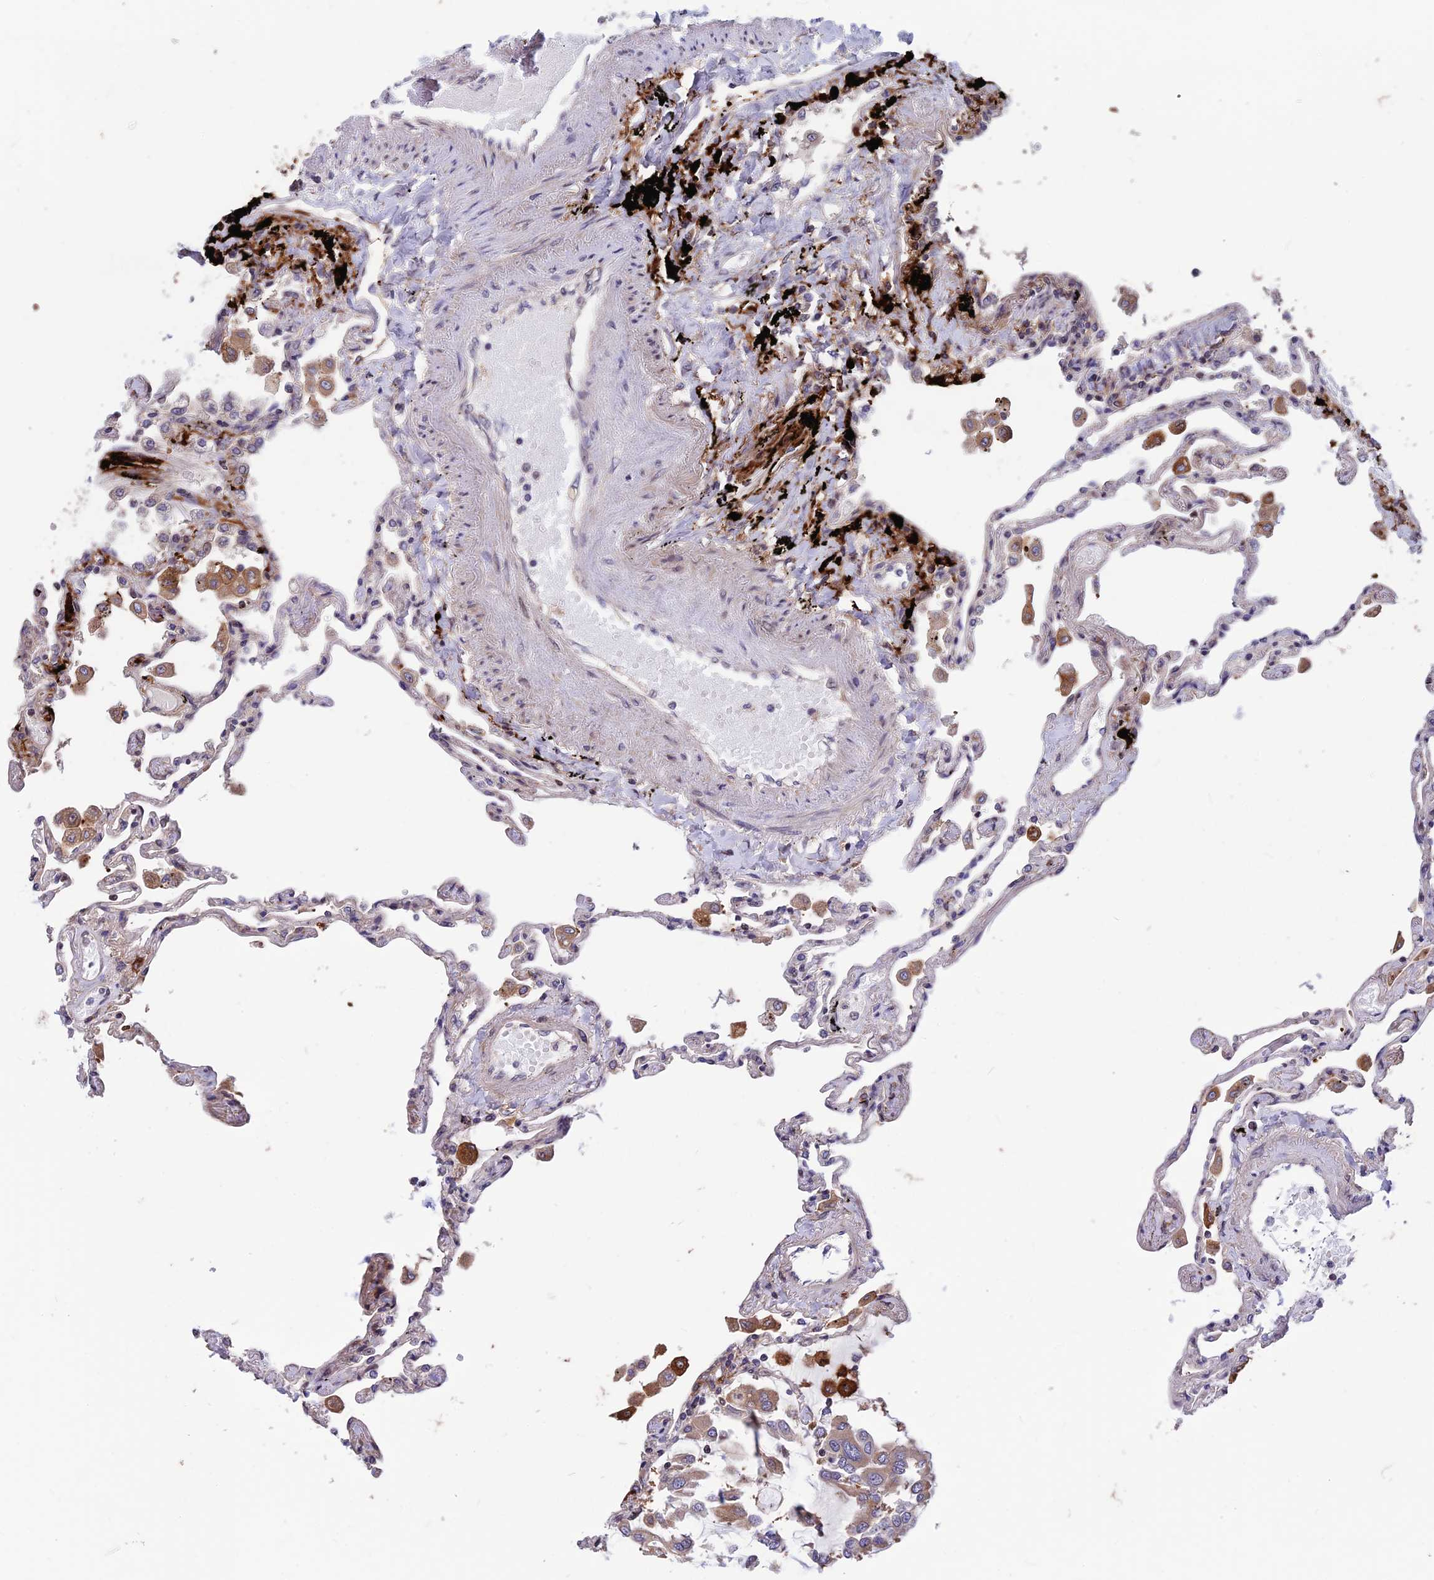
{"staining": {"intensity": "moderate", "quantity": "<25%", "location": "cytoplasmic/membranous"}, "tissue": "lung", "cell_type": "Alveolar cells", "image_type": "normal", "snomed": [{"axis": "morphology", "description": "Normal tissue, NOS"}, {"axis": "topography", "description": "Lung"}], "caption": "IHC image of unremarkable lung: human lung stained using immunohistochemistry displays low levels of moderate protein expression localized specifically in the cytoplasmic/membranous of alveolar cells, appearing as a cytoplasmic/membranous brown color.", "gene": "MAST2", "patient": {"sex": "female", "age": 67}}